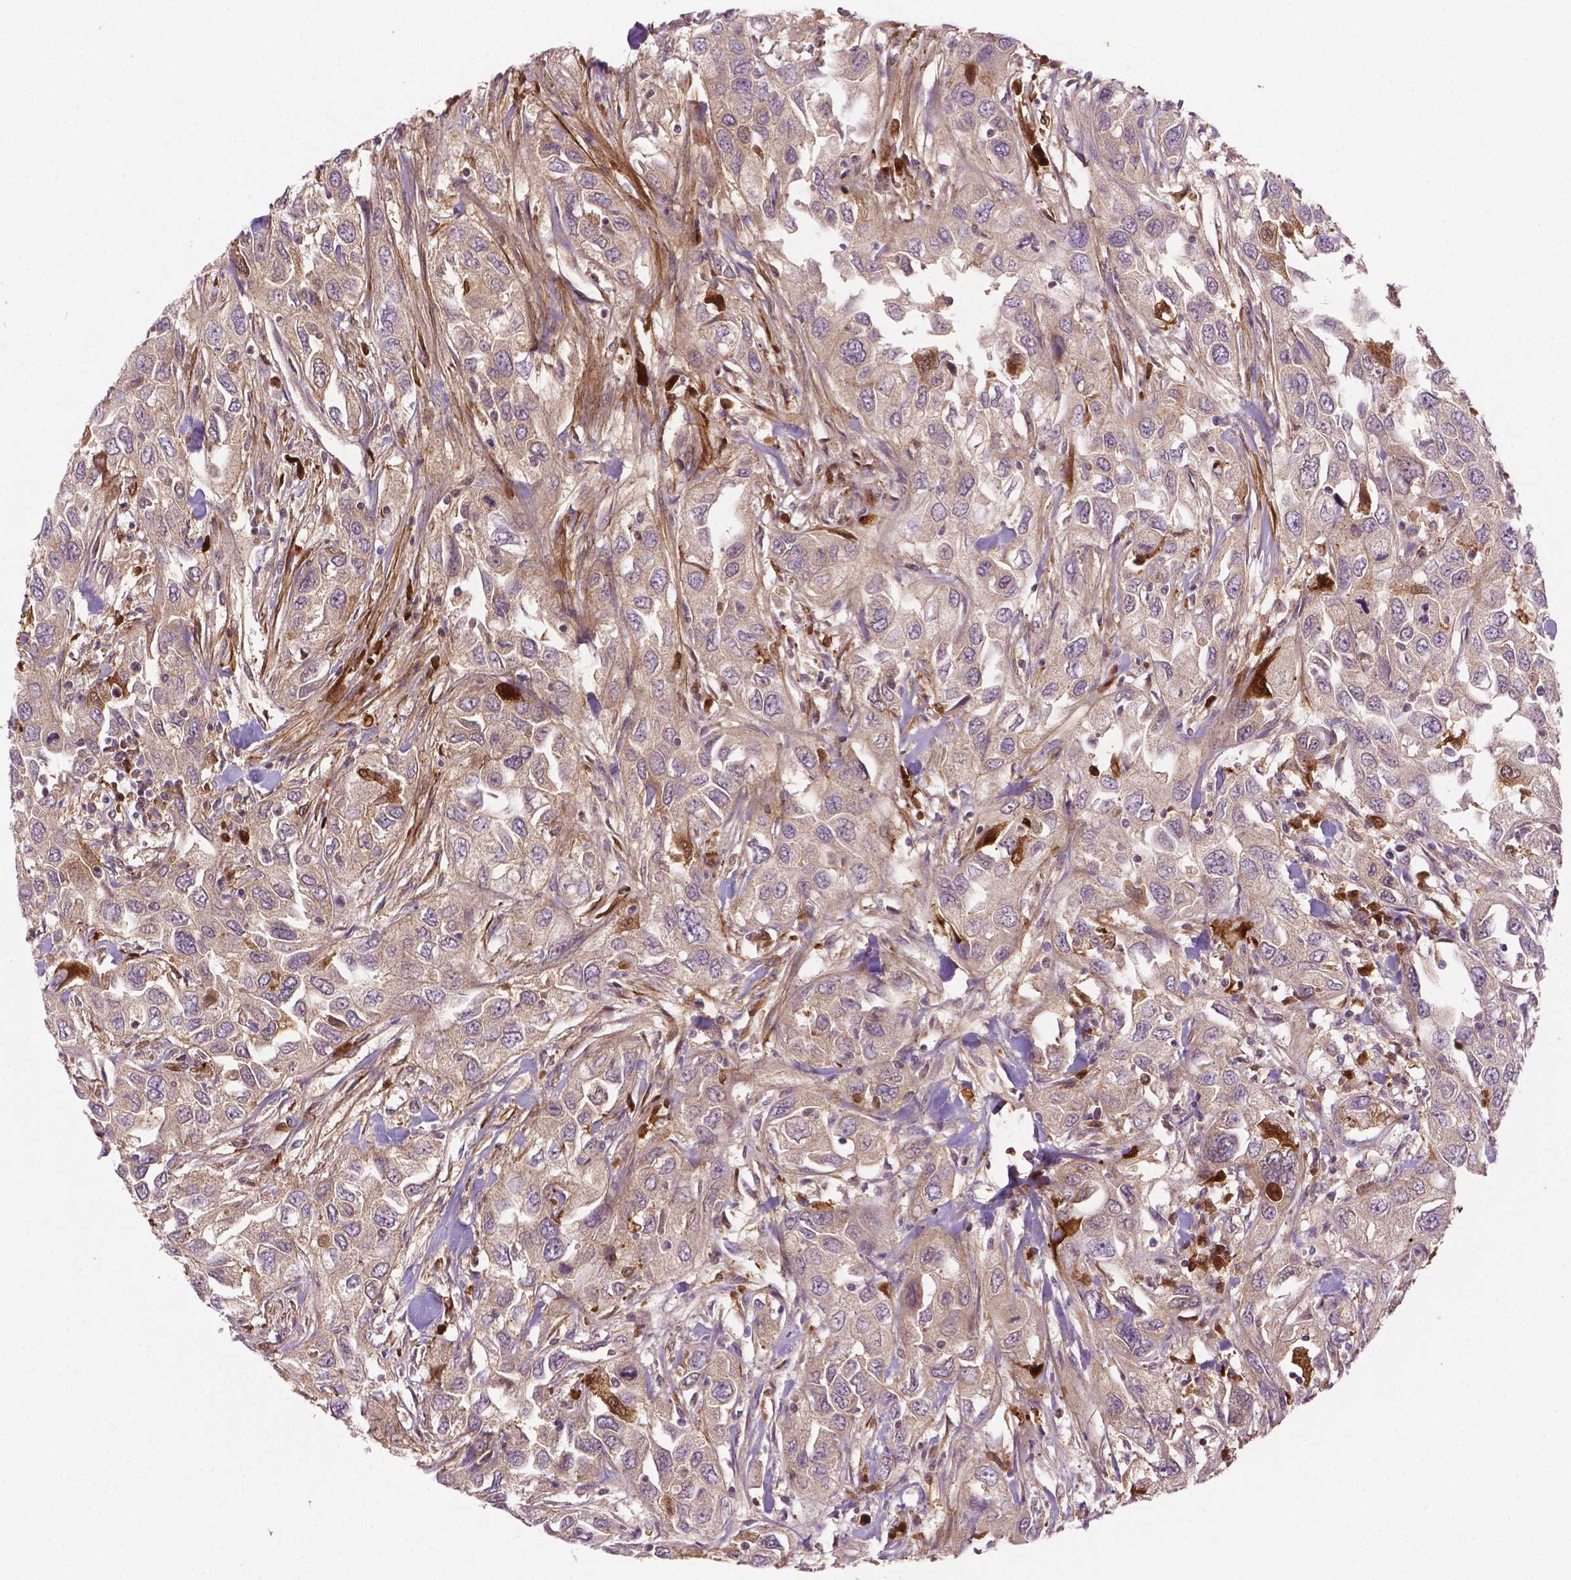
{"staining": {"intensity": "moderate", "quantity": "<25%", "location": "cytoplasmic/membranous,nuclear"}, "tissue": "urothelial cancer", "cell_type": "Tumor cells", "image_type": "cancer", "snomed": [{"axis": "morphology", "description": "Urothelial carcinoma, High grade"}, {"axis": "topography", "description": "Urinary bladder"}], "caption": "Urothelial cancer stained for a protein (brown) reveals moderate cytoplasmic/membranous and nuclear positive positivity in about <25% of tumor cells.", "gene": "FBLN1", "patient": {"sex": "male", "age": 76}}